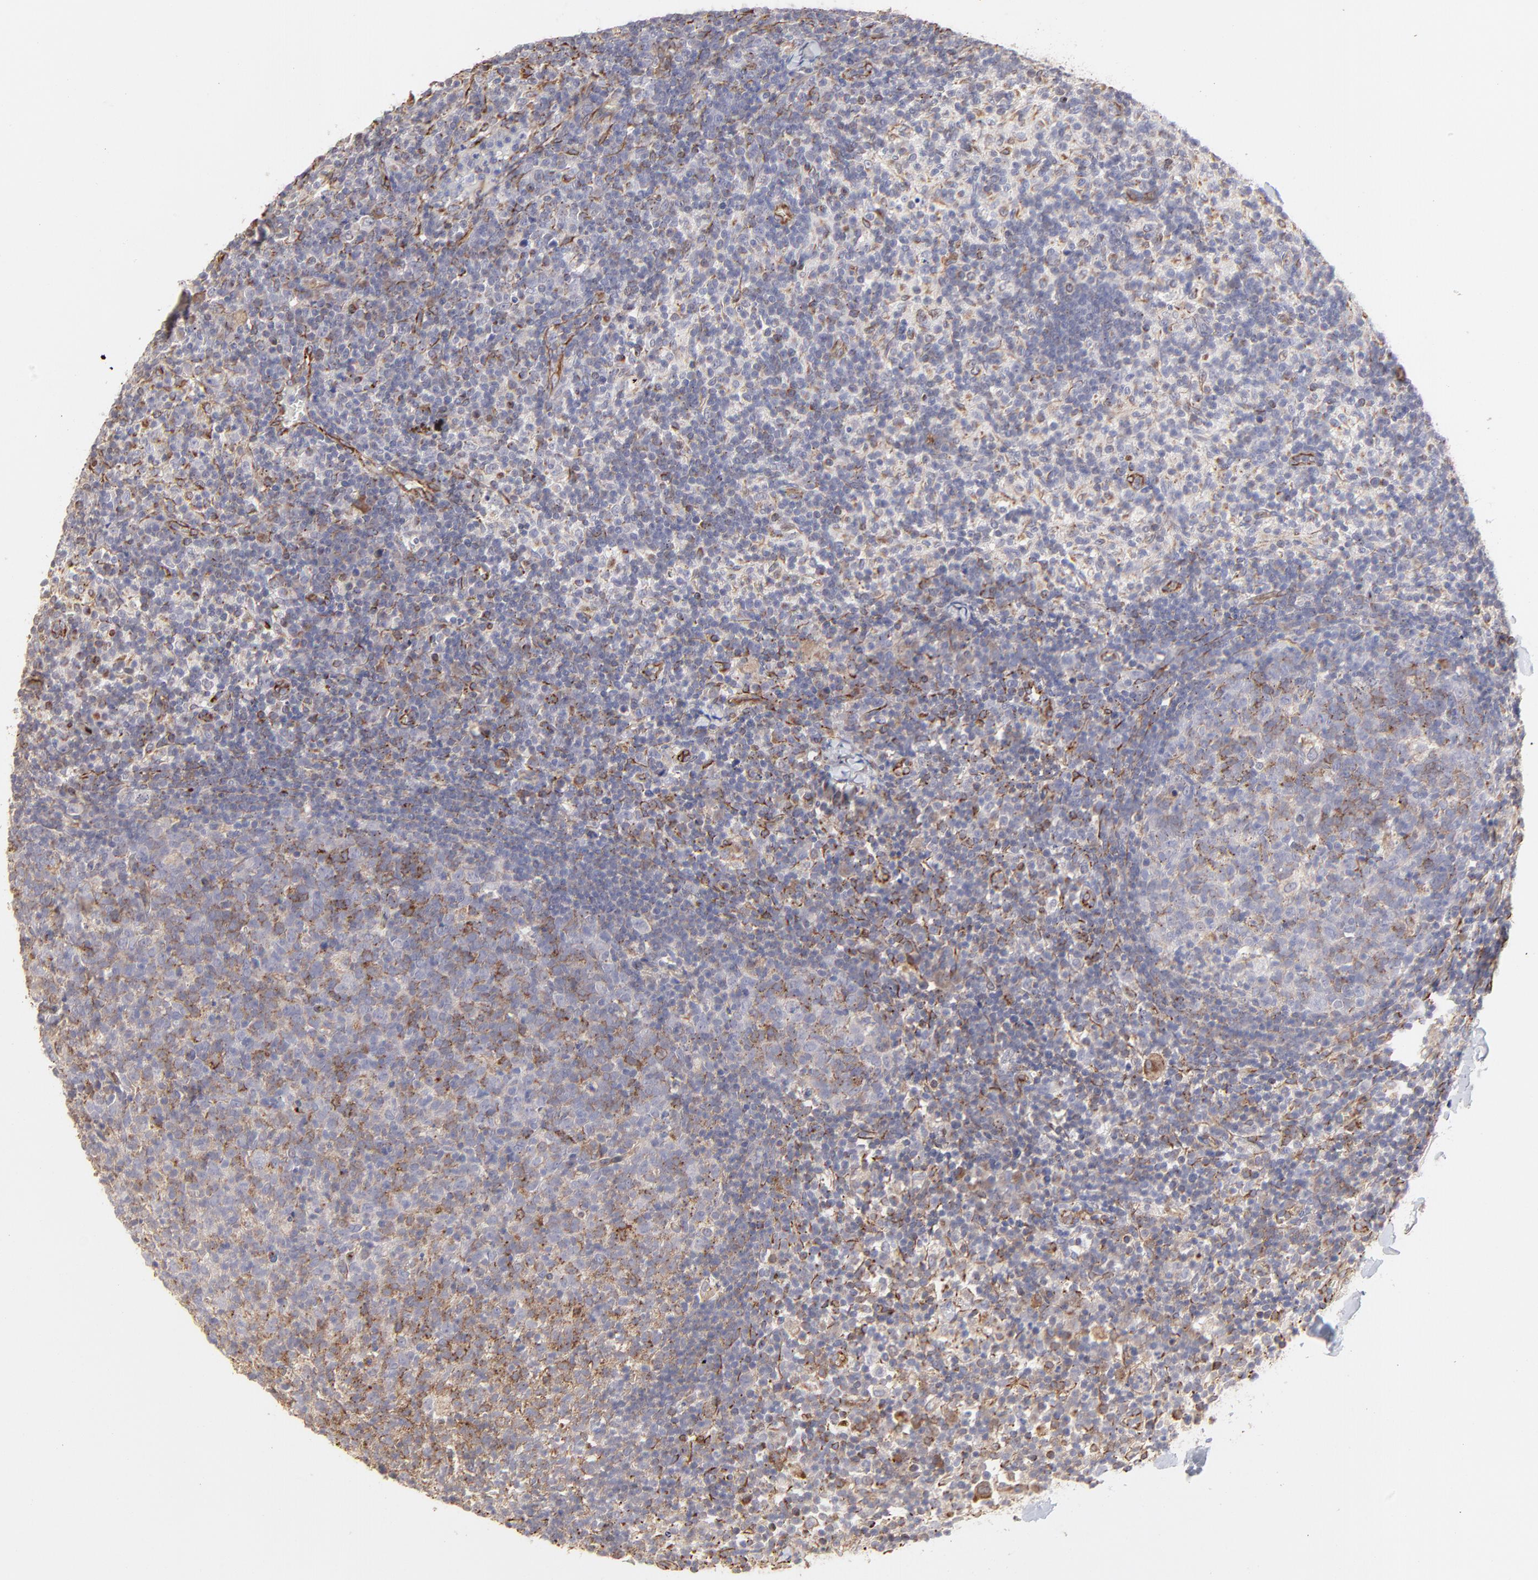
{"staining": {"intensity": "weak", "quantity": "25%-75%", "location": "cytoplasmic/membranous"}, "tissue": "lymph node", "cell_type": "Germinal center cells", "image_type": "normal", "snomed": [{"axis": "morphology", "description": "Normal tissue, NOS"}, {"axis": "morphology", "description": "Inflammation, NOS"}, {"axis": "topography", "description": "Lymph node"}], "caption": "Immunohistochemical staining of unremarkable lymph node shows 25%-75% levels of weak cytoplasmic/membranous protein expression in approximately 25%-75% of germinal center cells. Ihc stains the protein in brown and the nuclei are stained blue.", "gene": "COX8C", "patient": {"sex": "male", "age": 55}}